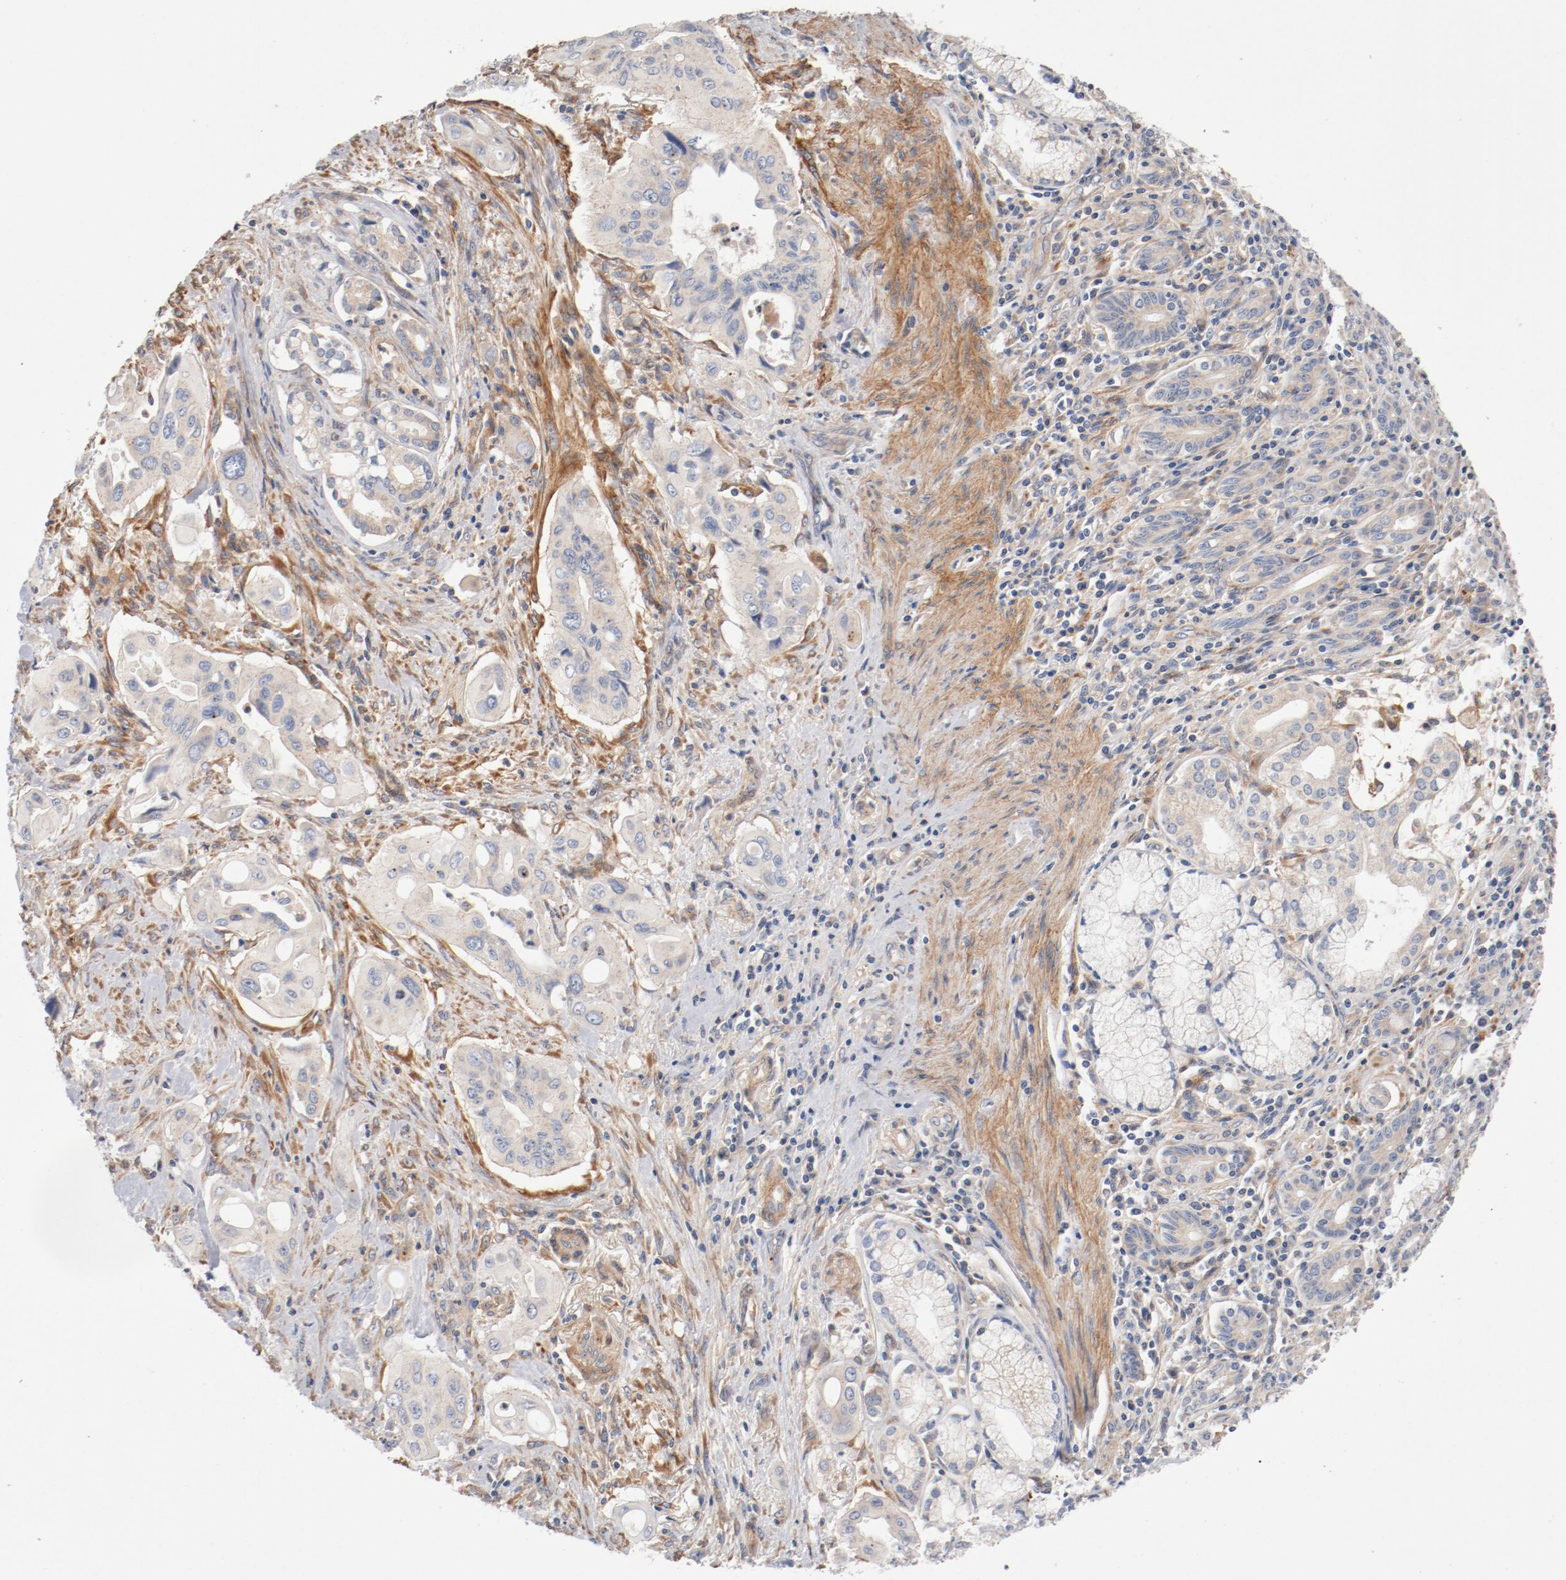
{"staining": {"intensity": "negative", "quantity": "none", "location": "none"}, "tissue": "pancreatic cancer", "cell_type": "Tumor cells", "image_type": "cancer", "snomed": [{"axis": "morphology", "description": "Adenocarcinoma, NOS"}, {"axis": "topography", "description": "Pancreas"}], "caption": "Immunohistochemical staining of human pancreatic adenocarcinoma demonstrates no significant staining in tumor cells.", "gene": "ILK", "patient": {"sex": "male", "age": 77}}